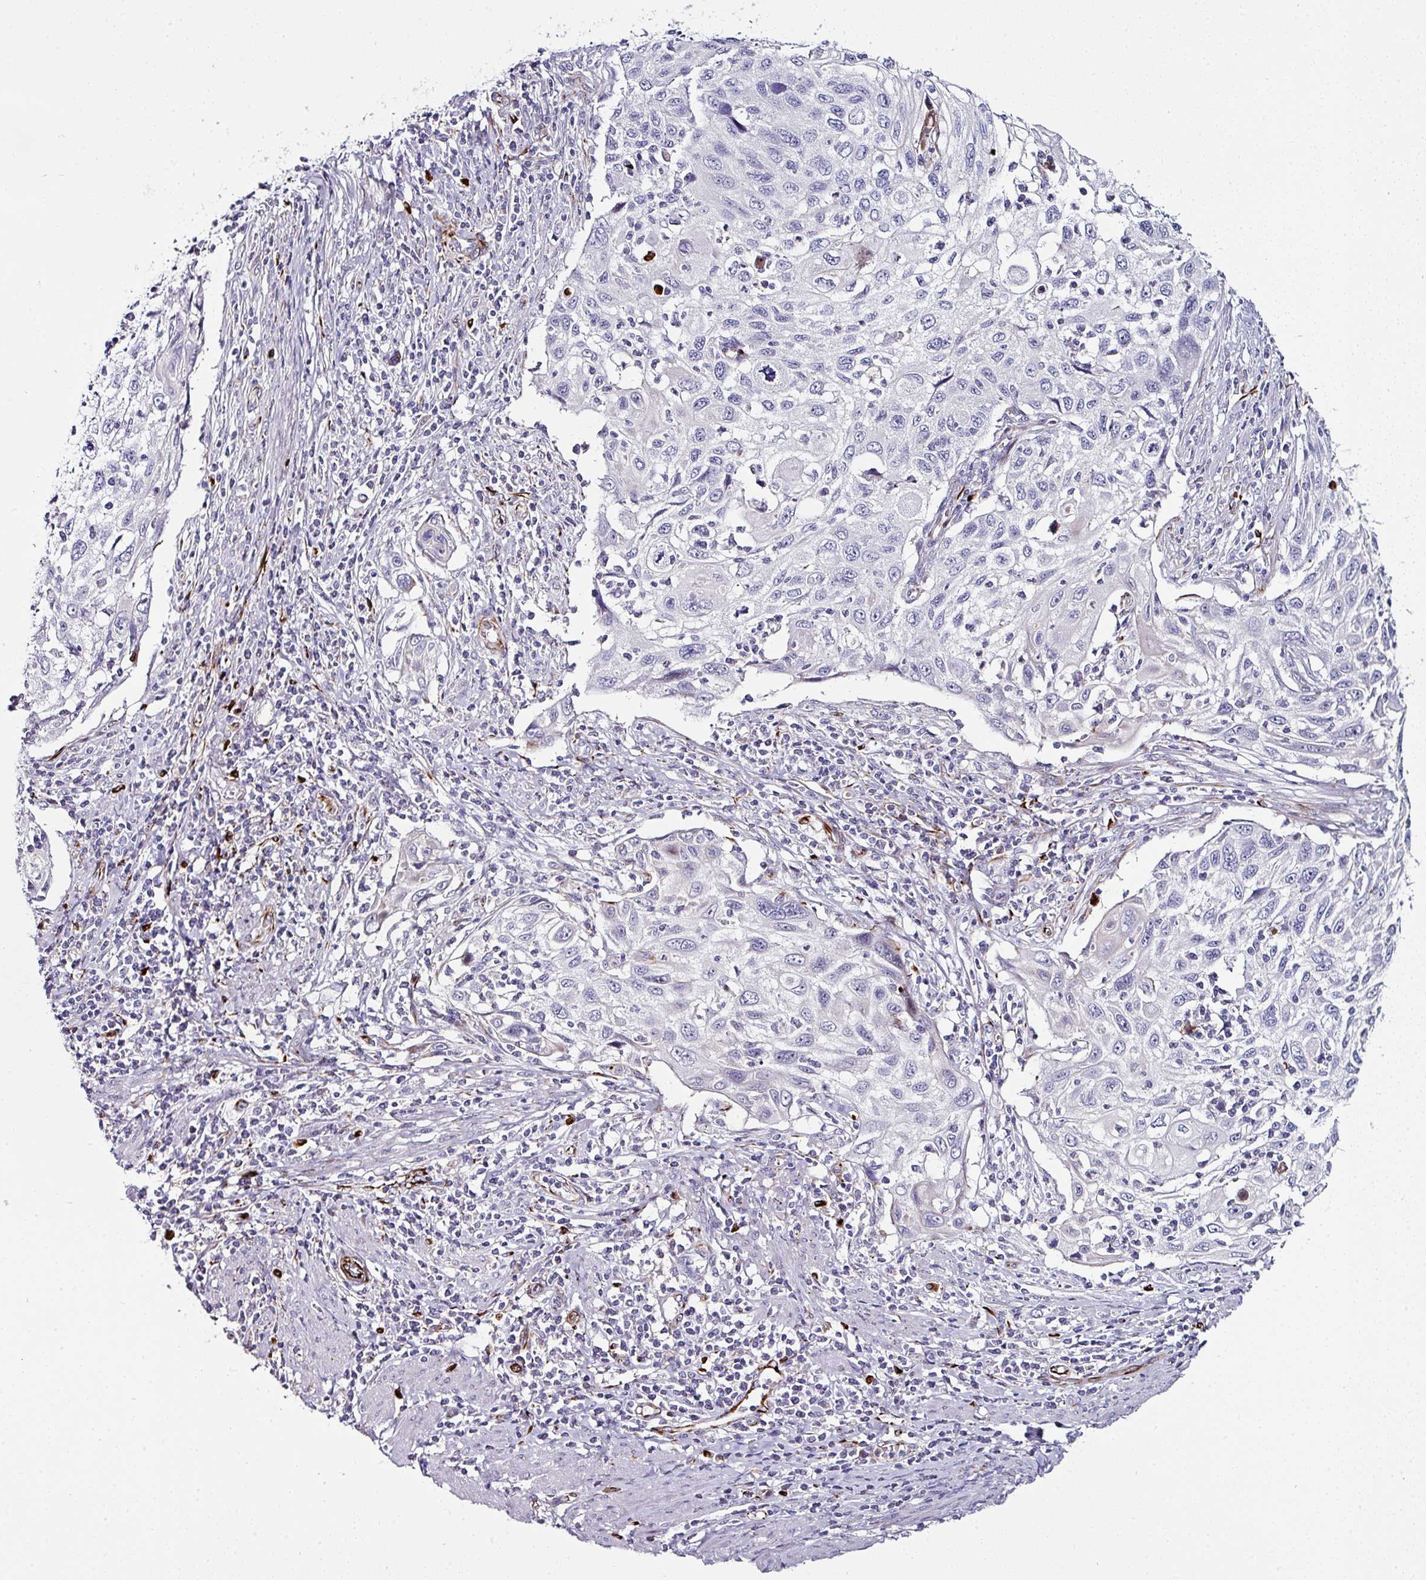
{"staining": {"intensity": "negative", "quantity": "none", "location": "none"}, "tissue": "cervical cancer", "cell_type": "Tumor cells", "image_type": "cancer", "snomed": [{"axis": "morphology", "description": "Squamous cell carcinoma, NOS"}, {"axis": "topography", "description": "Cervix"}], "caption": "IHC photomicrograph of cervical cancer (squamous cell carcinoma) stained for a protein (brown), which exhibits no staining in tumor cells. (DAB immunohistochemistry (IHC), high magnification).", "gene": "TMPRSS9", "patient": {"sex": "female", "age": 70}}